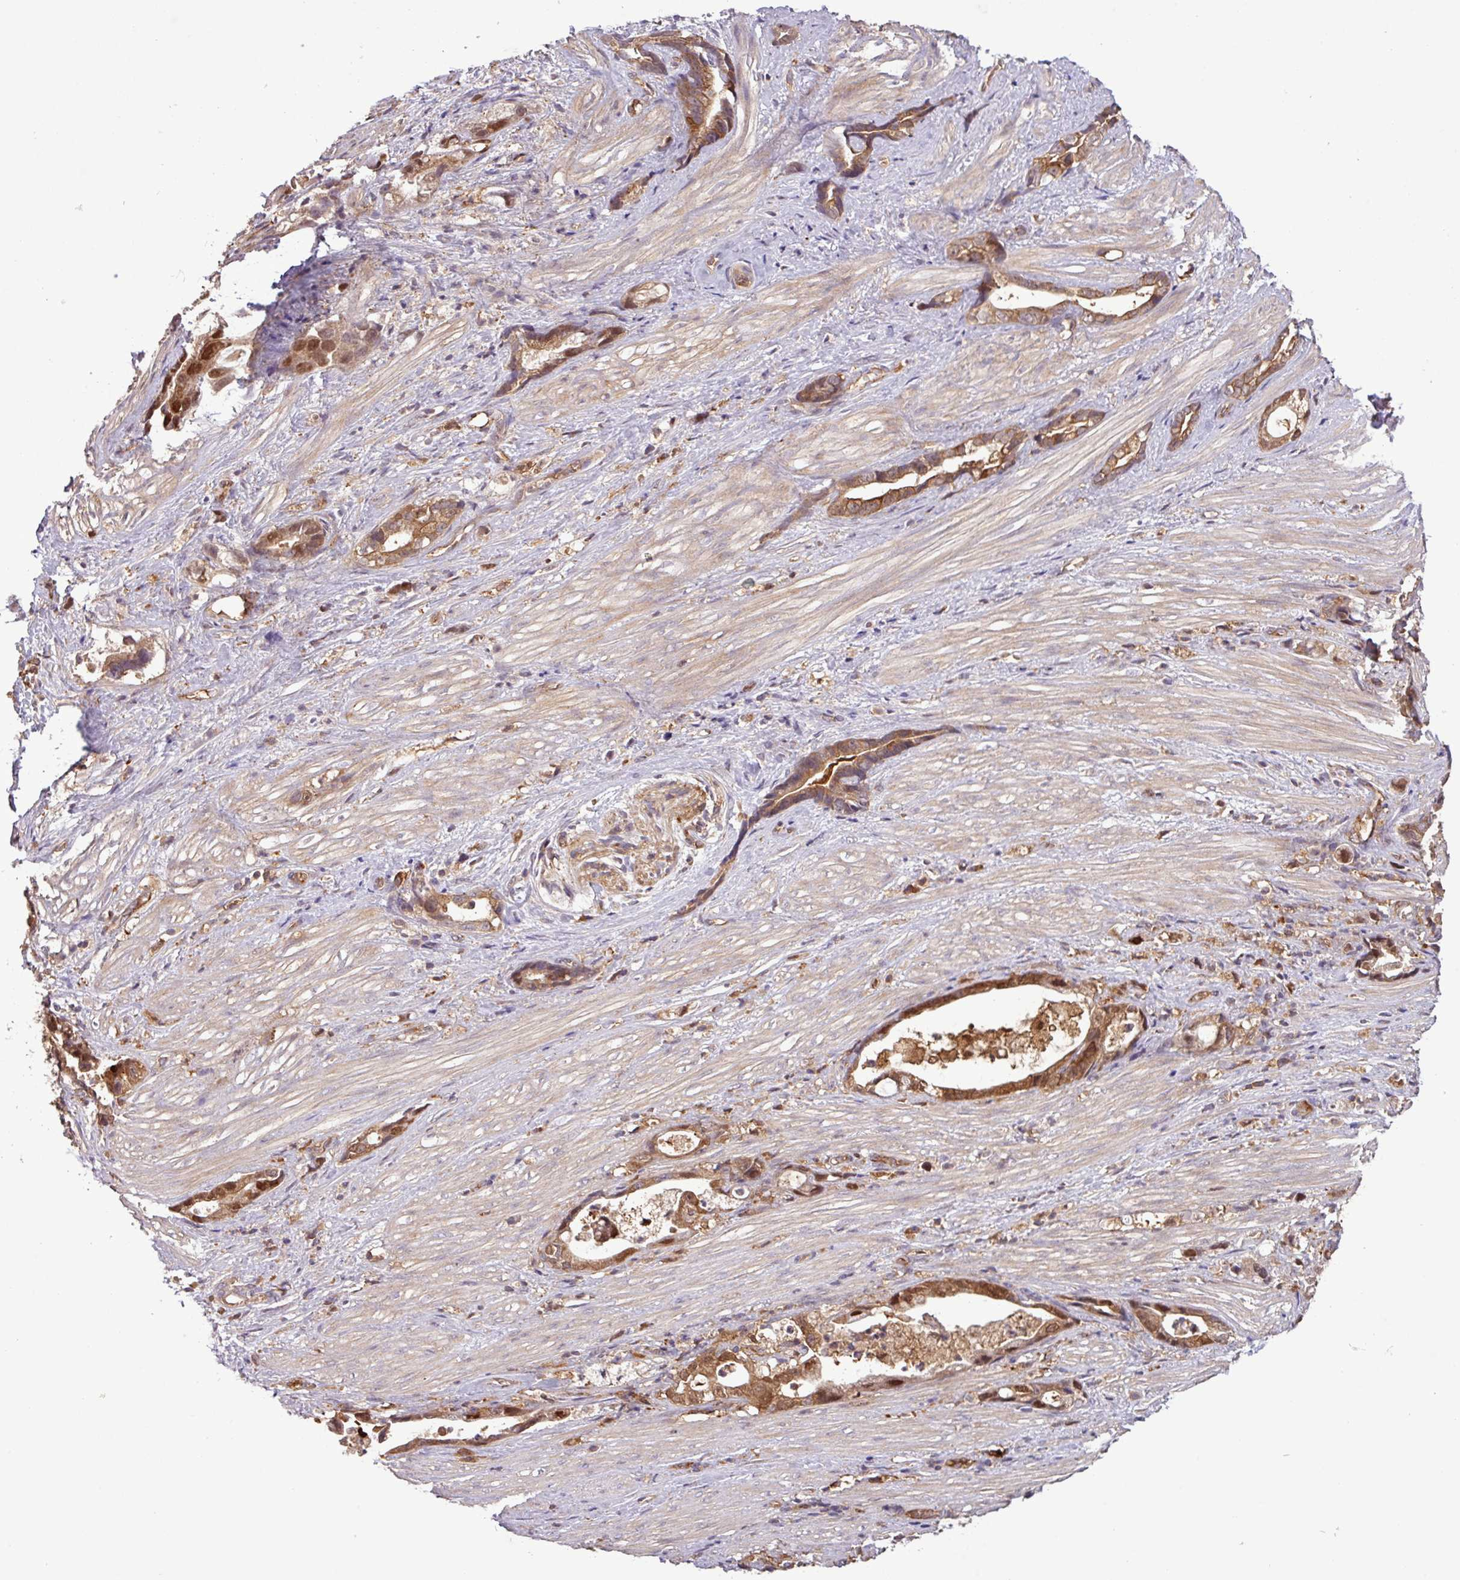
{"staining": {"intensity": "moderate", "quantity": ">75%", "location": "cytoplasmic/membranous,nuclear"}, "tissue": "stomach cancer", "cell_type": "Tumor cells", "image_type": "cancer", "snomed": [{"axis": "morphology", "description": "Adenocarcinoma, NOS"}, {"axis": "topography", "description": "Stomach"}], "caption": "Immunohistochemistry (IHC) staining of stomach cancer (adenocarcinoma), which displays medium levels of moderate cytoplasmic/membranous and nuclear staining in about >75% of tumor cells indicating moderate cytoplasmic/membranous and nuclear protein expression. The staining was performed using DAB (3,3'-diaminobenzidine) (brown) for protein detection and nuclei were counterstained in hematoxylin (blue).", "gene": "SIRPB2", "patient": {"sex": "male", "age": 55}}